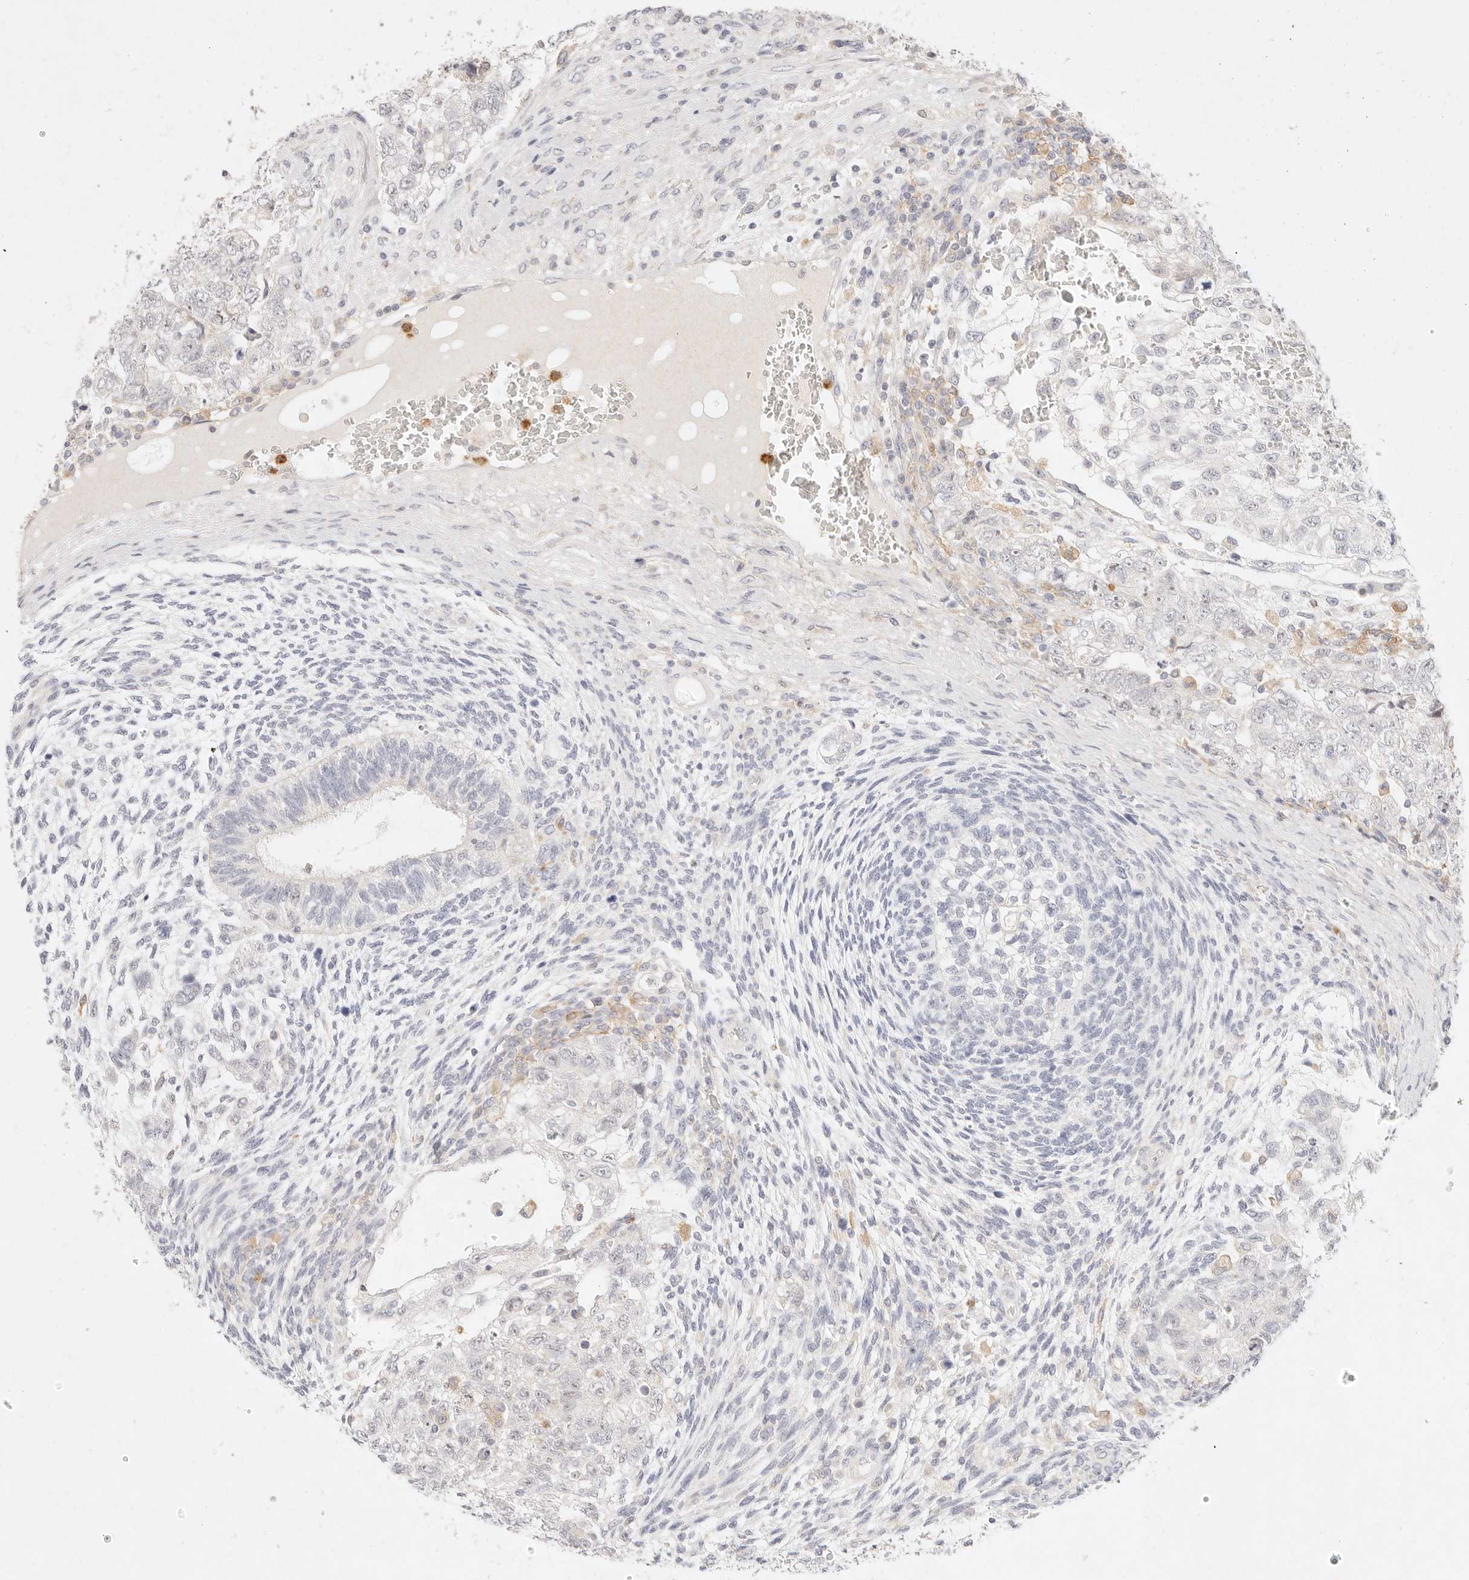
{"staining": {"intensity": "negative", "quantity": "none", "location": "none"}, "tissue": "testis cancer", "cell_type": "Tumor cells", "image_type": "cancer", "snomed": [{"axis": "morphology", "description": "Carcinoma, Embryonal, NOS"}, {"axis": "topography", "description": "Testis"}], "caption": "Tumor cells show no significant protein expression in embryonal carcinoma (testis). (Brightfield microscopy of DAB (3,3'-diaminobenzidine) IHC at high magnification).", "gene": "GPR84", "patient": {"sex": "male", "age": 37}}